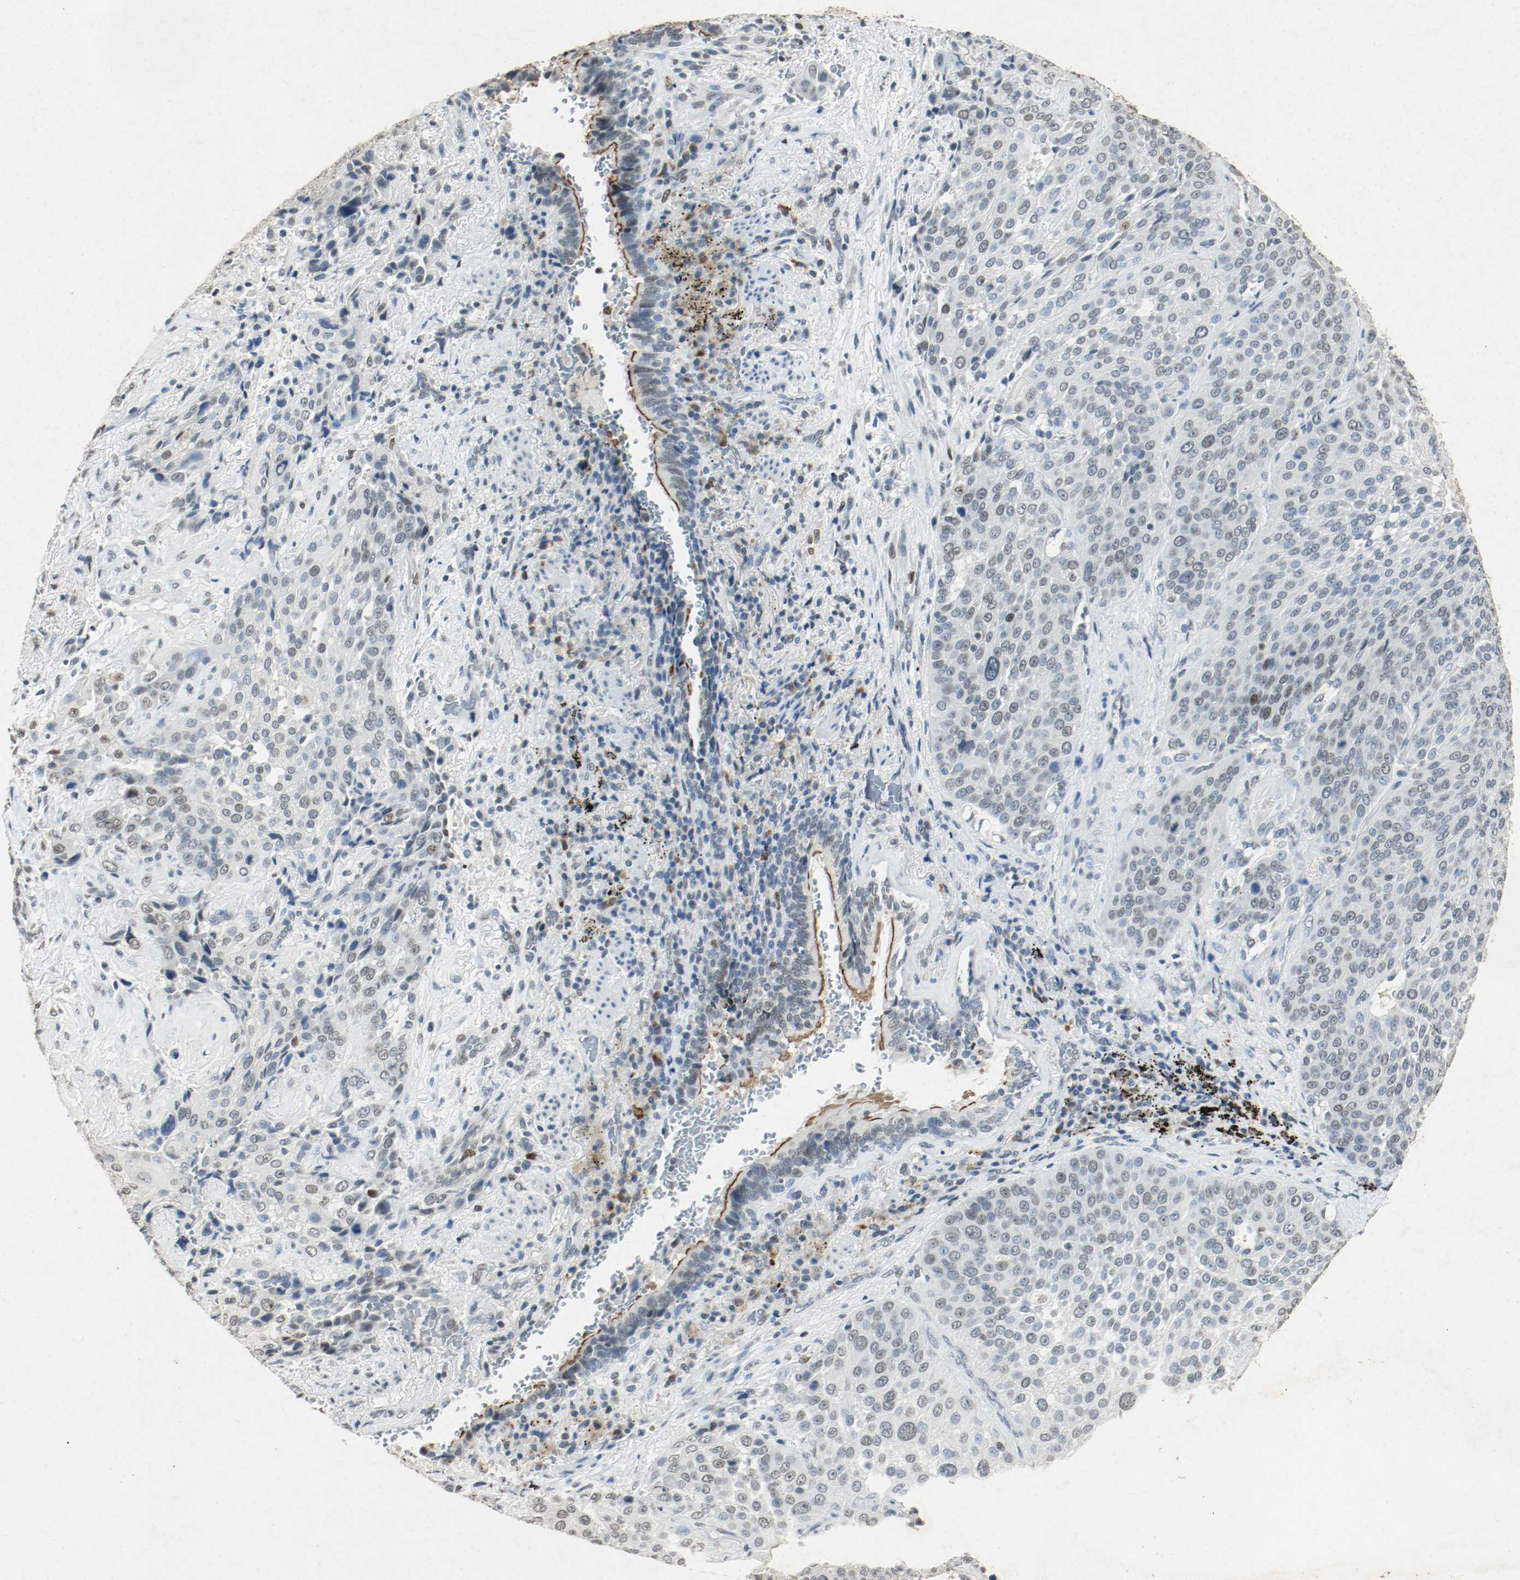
{"staining": {"intensity": "weak", "quantity": "<25%", "location": "nuclear"}, "tissue": "lung cancer", "cell_type": "Tumor cells", "image_type": "cancer", "snomed": [{"axis": "morphology", "description": "Squamous cell carcinoma, NOS"}, {"axis": "topography", "description": "Lung"}], "caption": "DAB (3,3'-diaminobenzidine) immunohistochemical staining of squamous cell carcinoma (lung) displays no significant positivity in tumor cells.", "gene": "DNMT1", "patient": {"sex": "male", "age": 54}}